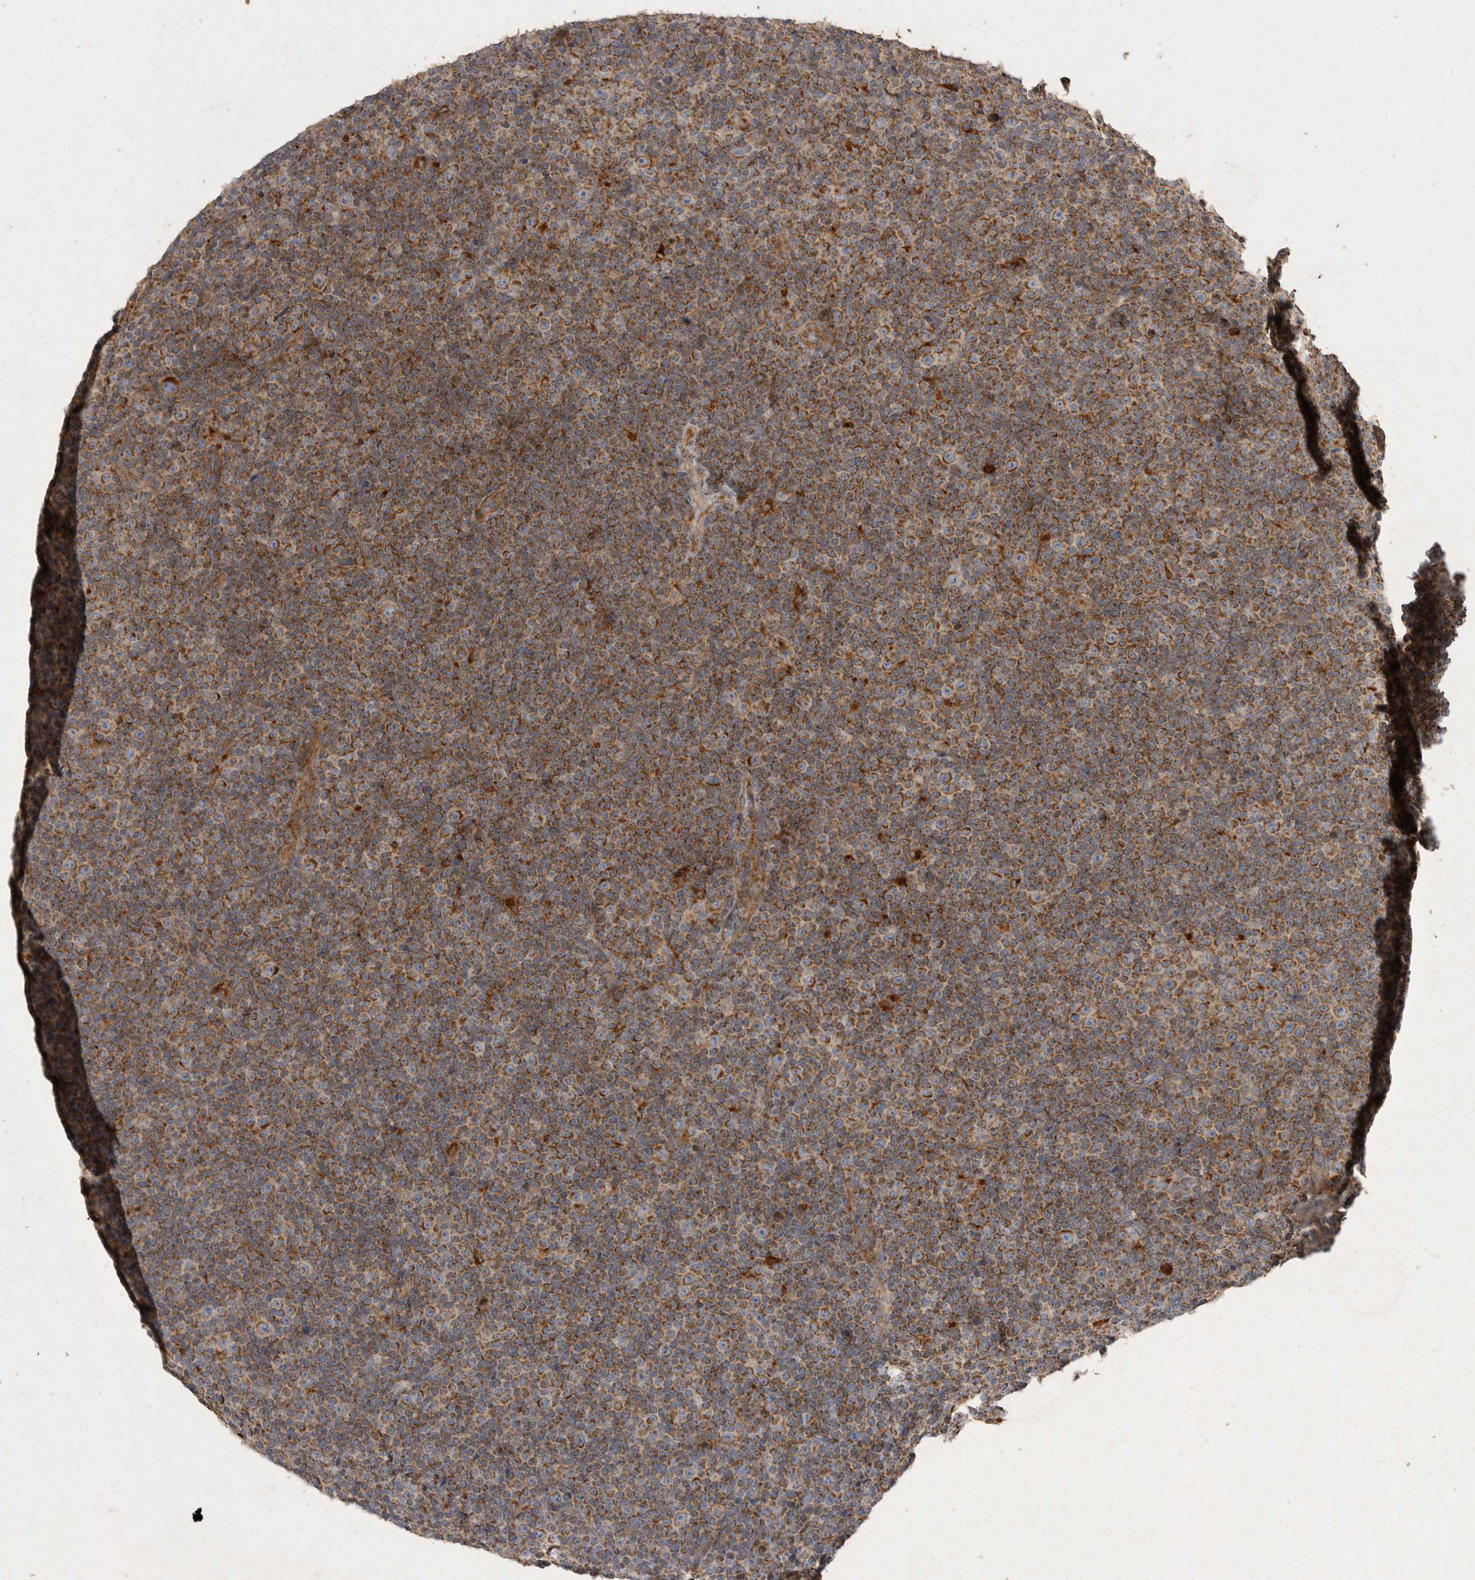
{"staining": {"intensity": "moderate", "quantity": ">75%", "location": "cytoplasmic/membranous"}, "tissue": "lymphoma", "cell_type": "Tumor cells", "image_type": "cancer", "snomed": [{"axis": "morphology", "description": "Malignant lymphoma, non-Hodgkin's type, Low grade"}, {"axis": "topography", "description": "Lymph node"}], "caption": "Malignant lymphoma, non-Hodgkin's type (low-grade) stained for a protein exhibits moderate cytoplasmic/membranous positivity in tumor cells.", "gene": "MRPL41", "patient": {"sex": "female", "age": 67}}